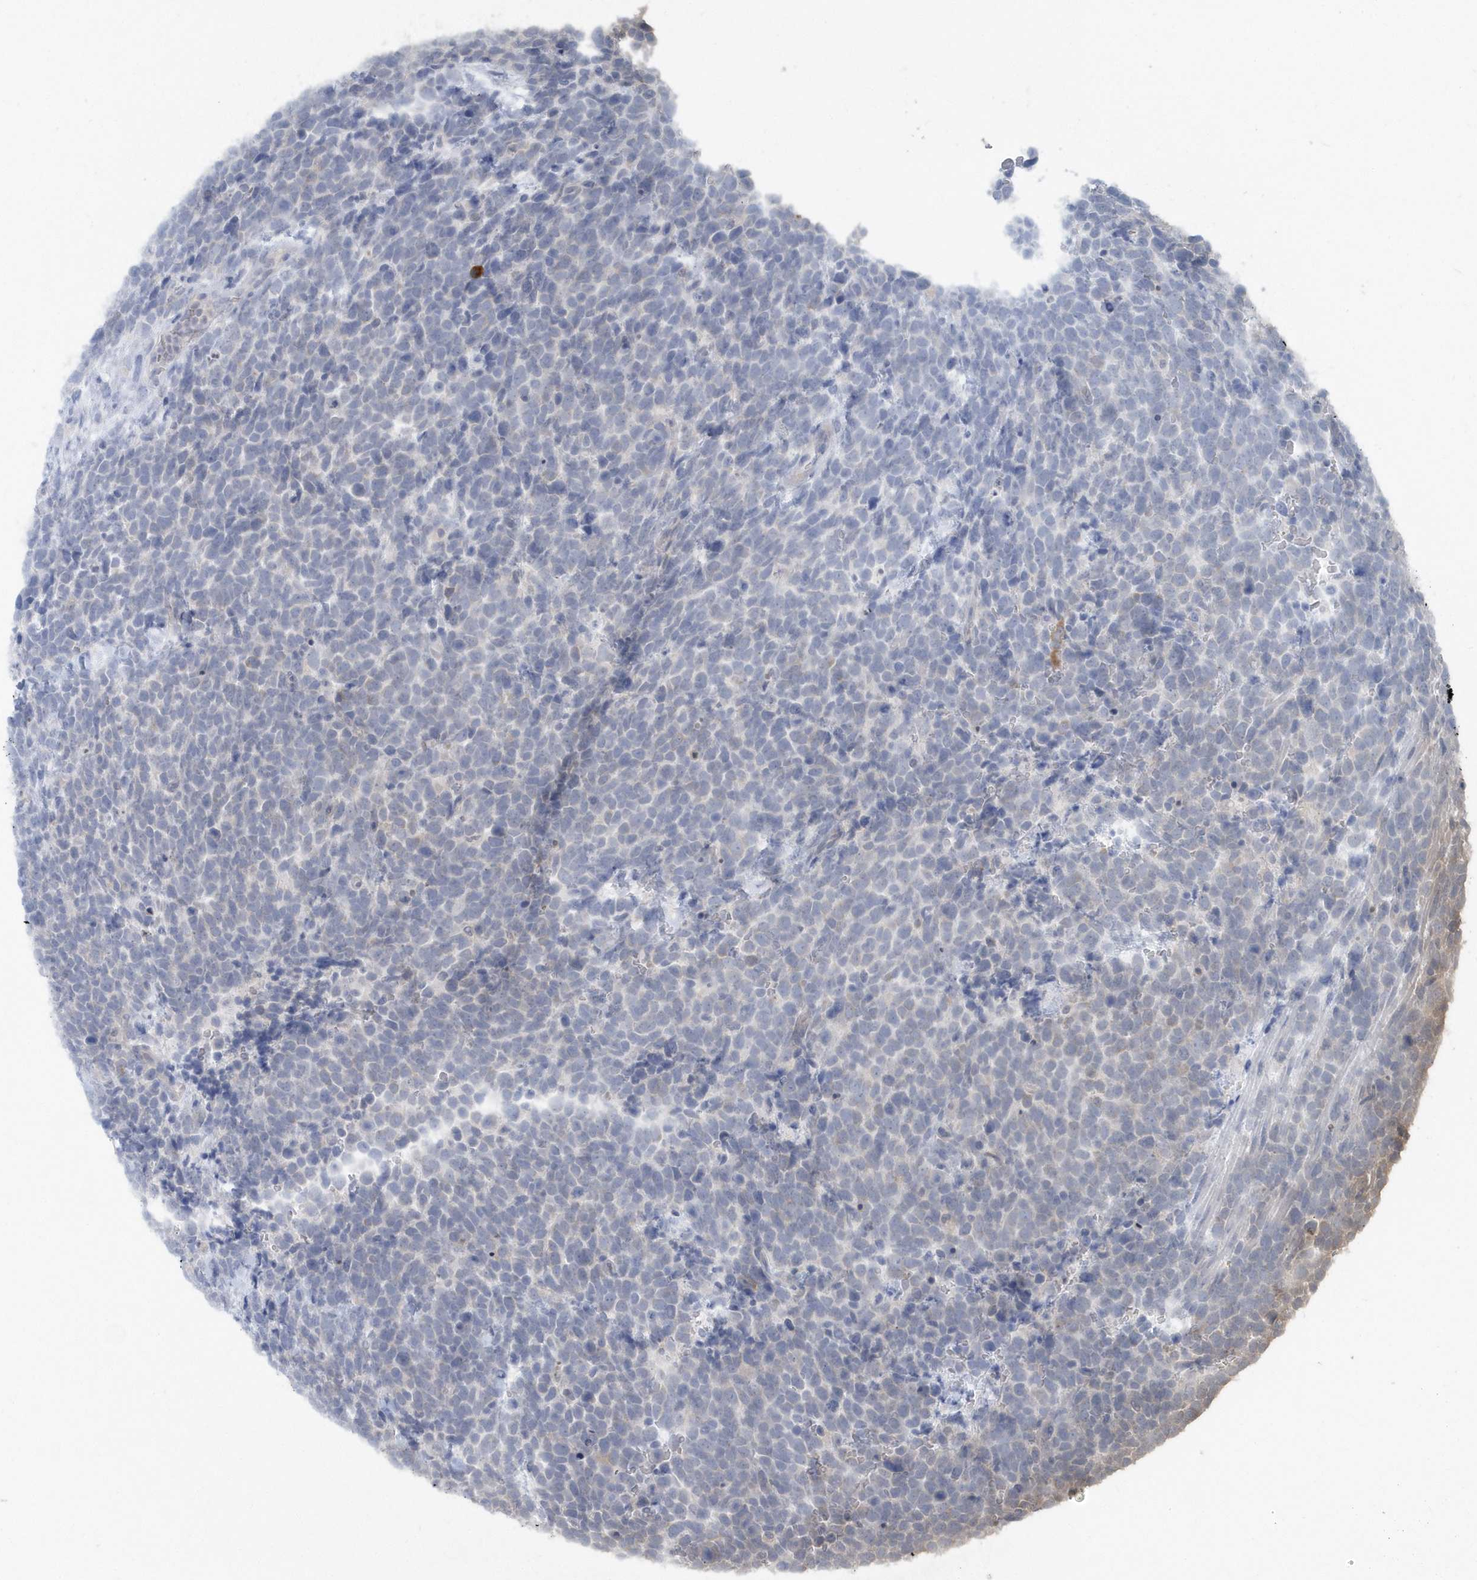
{"staining": {"intensity": "weak", "quantity": "<25%", "location": "cytoplasmic/membranous"}, "tissue": "urothelial cancer", "cell_type": "Tumor cells", "image_type": "cancer", "snomed": [{"axis": "morphology", "description": "Urothelial carcinoma, High grade"}, {"axis": "topography", "description": "Urinary bladder"}], "caption": "This photomicrograph is of high-grade urothelial carcinoma stained with immunohistochemistry to label a protein in brown with the nuclei are counter-stained blue. There is no positivity in tumor cells.", "gene": "HERPUD1", "patient": {"sex": "female", "age": 82}}